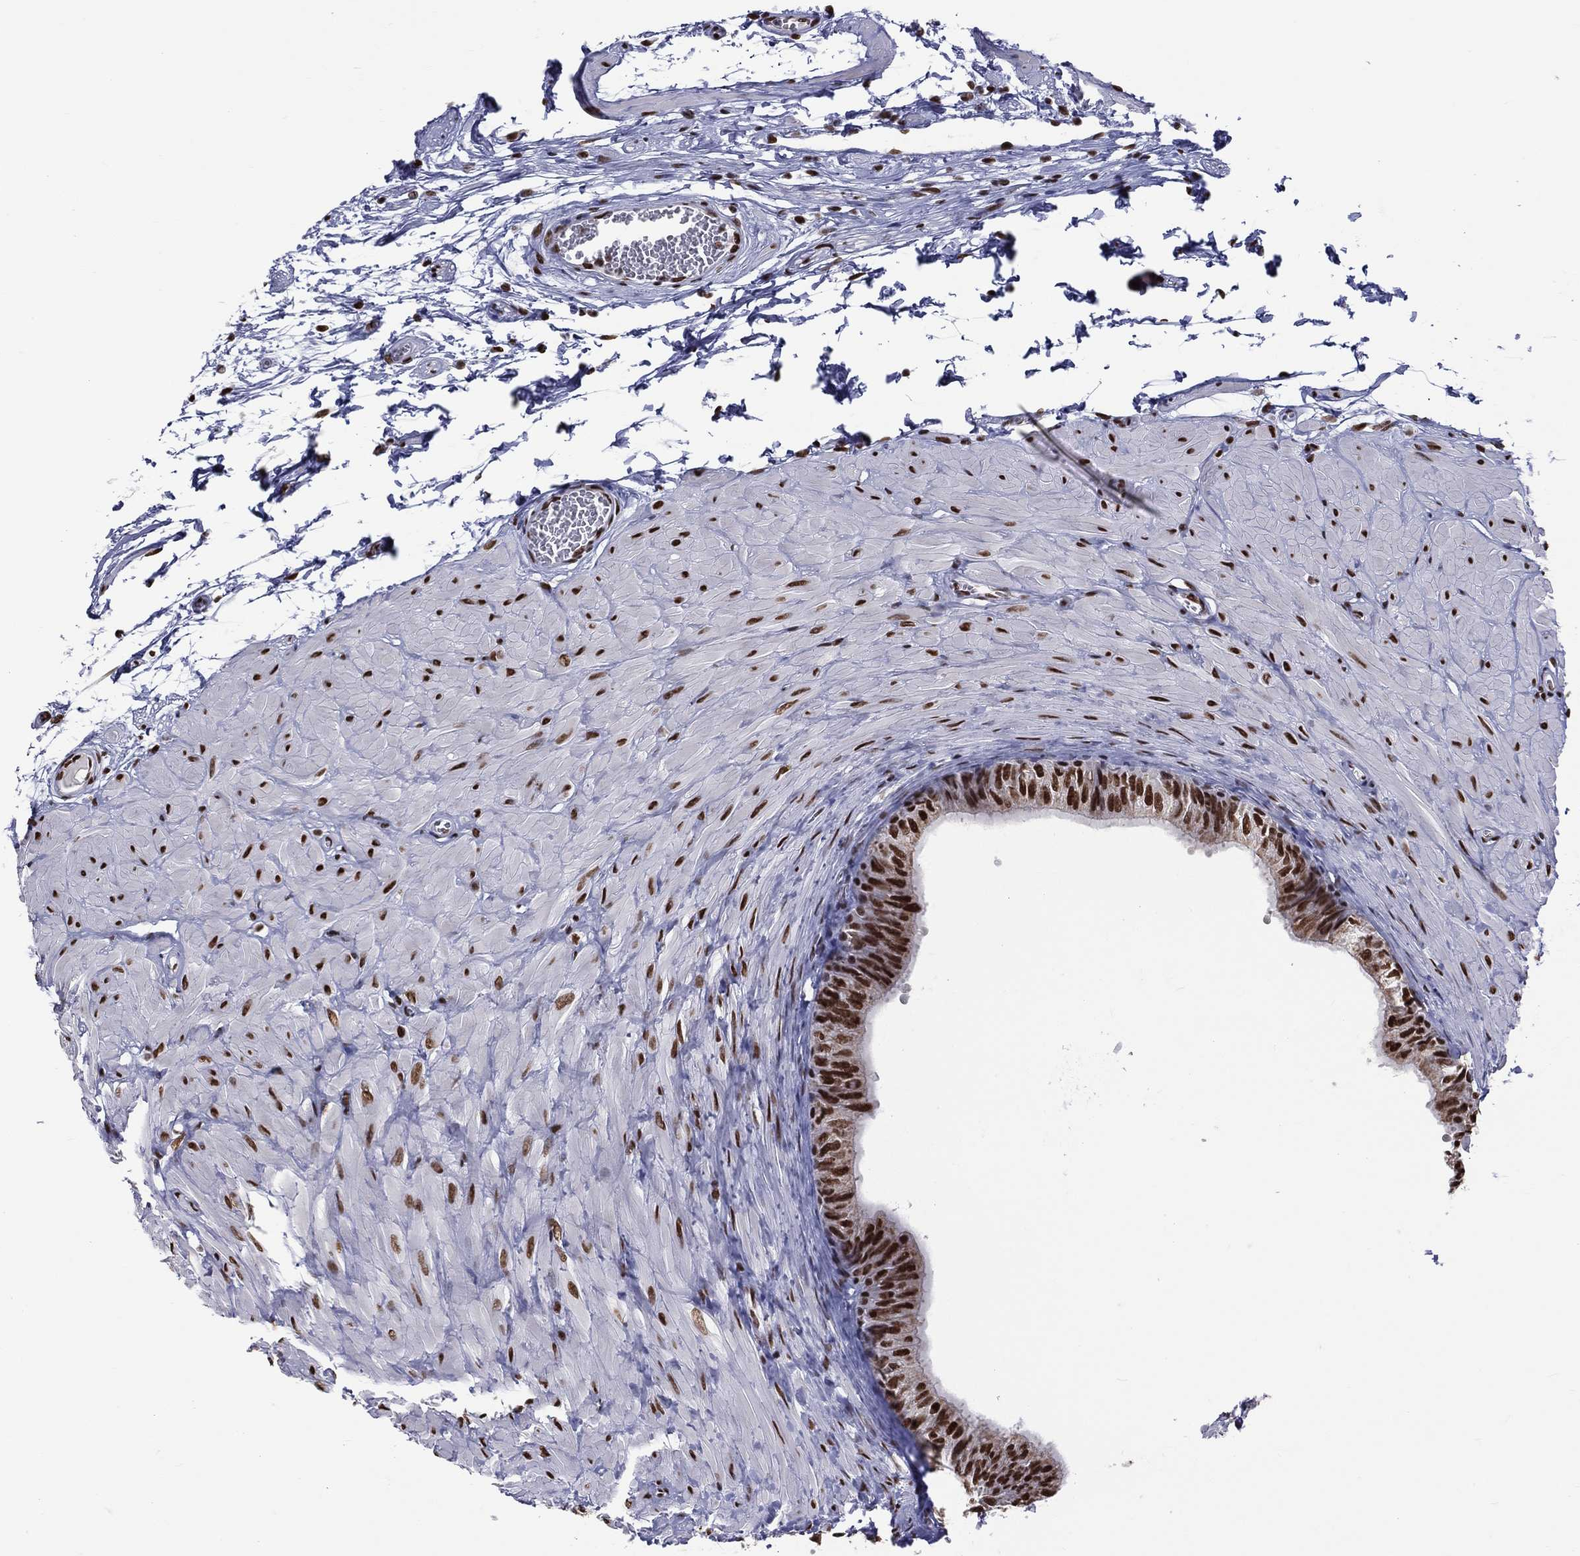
{"staining": {"intensity": "strong", "quantity": ">75%", "location": "nuclear"}, "tissue": "epididymis", "cell_type": "Glandular cells", "image_type": "normal", "snomed": [{"axis": "morphology", "description": "Normal tissue, NOS"}, {"axis": "topography", "description": "Epididymis"}, {"axis": "topography", "description": "Vas deferens"}], "caption": "Brown immunohistochemical staining in unremarkable epididymis reveals strong nuclear expression in approximately >75% of glandular cells. (Brightfield microscopy of DAB IHC at high magnification).", "gene": "ZNF7", "patient": {"sex": "male", "age": 23}}